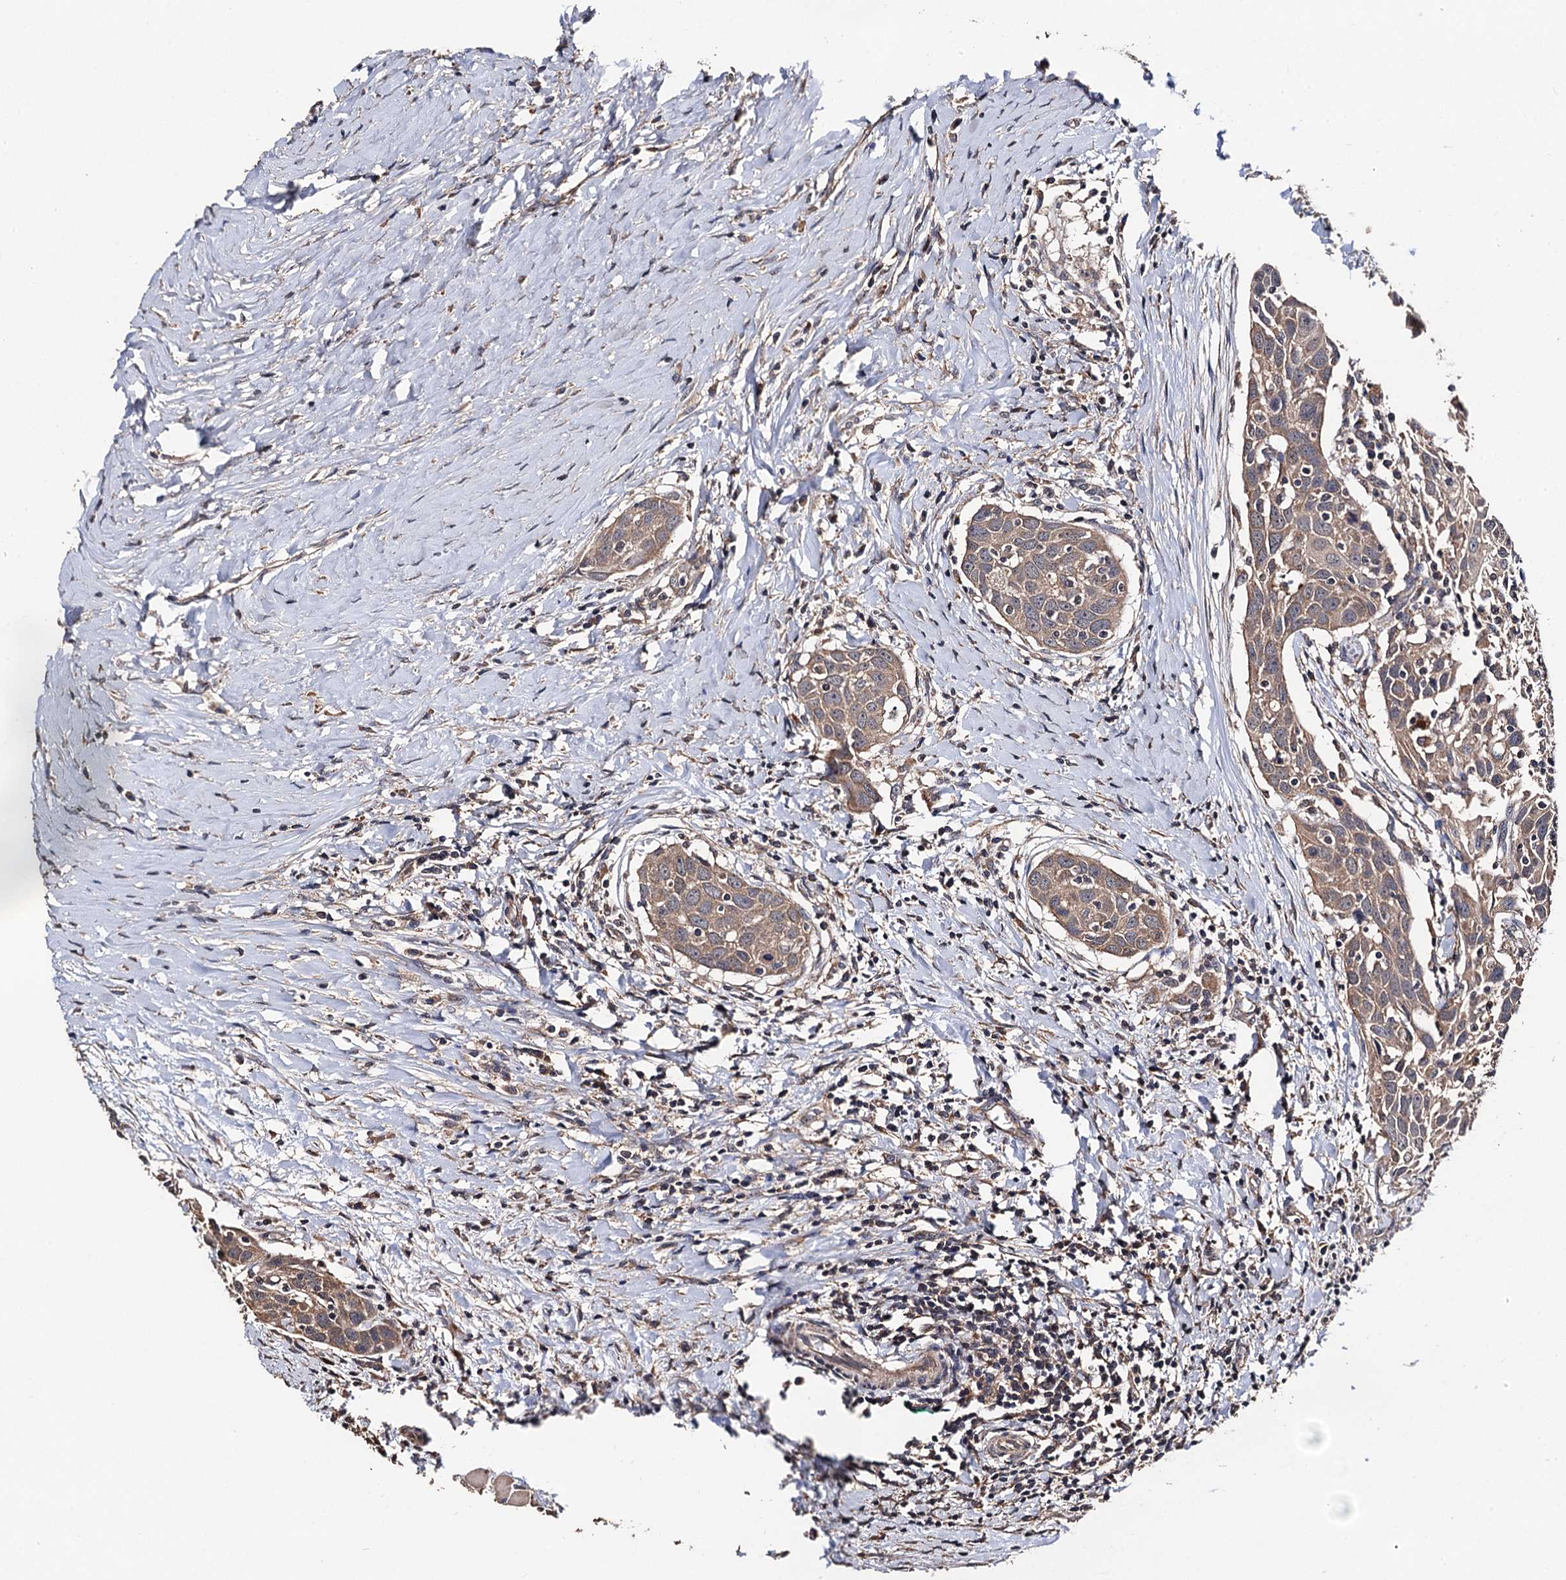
{"staining": {"intensity": "weak", "quantity": "25%-75%", "location": "cytoplasmic/membranous"}, "tissue": "head and neck cancer", "cell_type": "Tumor cells", "image_type": "cancer", "snomed": [{"axis": "morphology", "description": "Squamous cell carcinoma, NOS"}, {"axis": "topography", "description": "Oral tissue"}, {"axis": "topography", "description": "Head-Neck"}], "caption": "Protein expression analysis of human head and neck cancer (squamous cell carcinoma) reveals weak cytoplasmic/membranous staining in approximately 25%-75% of tumor cells. (DAB (3,3'-diaminobenzidine) IHC, brown staining for protein, blue staining for nuclei).", "gene": "PPTC7", "patient": {"sex": "female", "age": 50}}